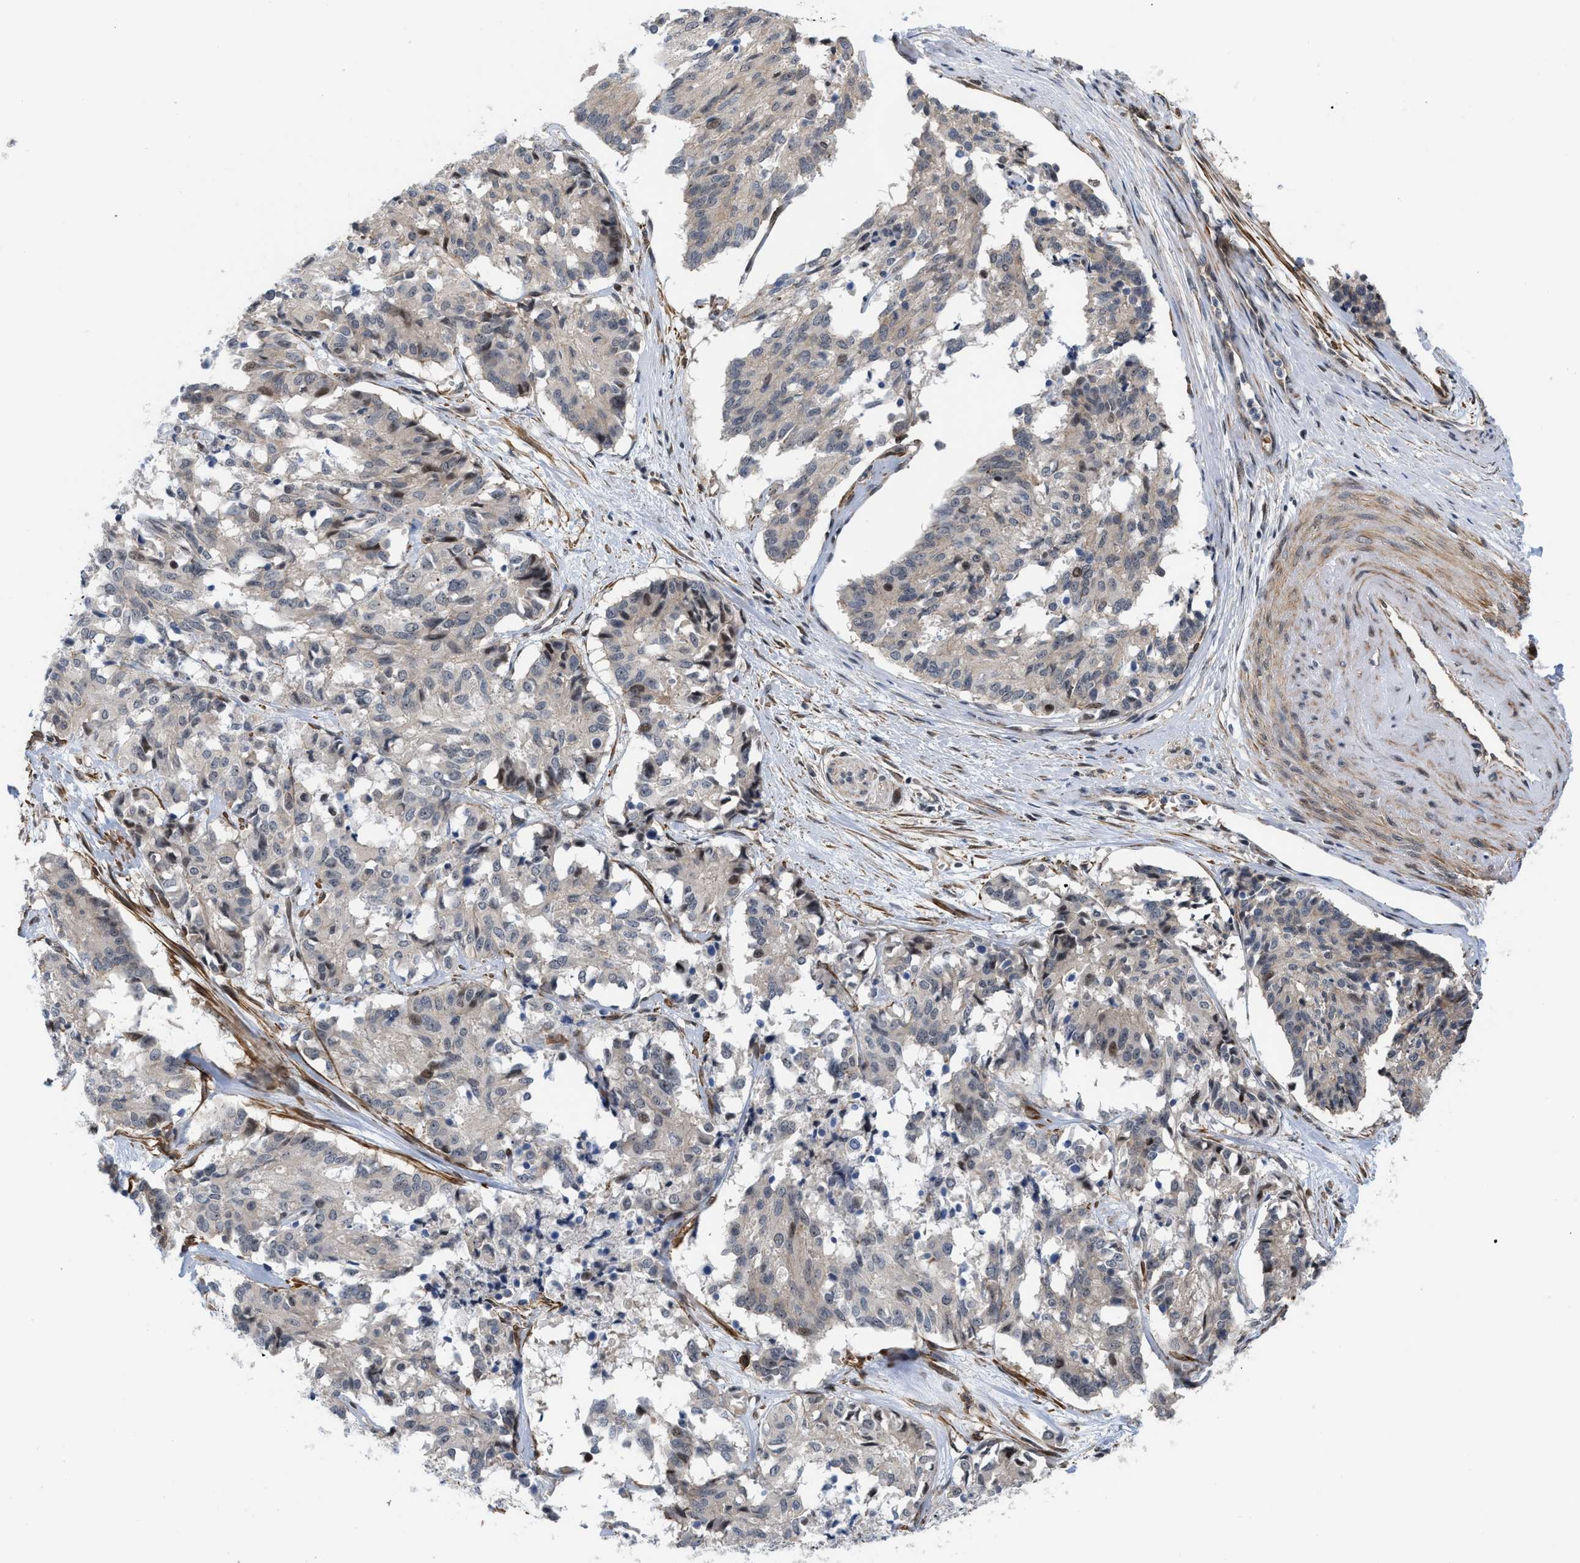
{"staining": {"intensity": "weak", "quantity": "<25%", "location": "nuclear"}, "tissue": "cervical cancer", "cell_type": "Tumor cells", "image_type": "cancer", "snomed": [{"axis": "morphology", "description": "Squamous cell carcinoma, NOS"}, {"axis": "topography", "description": "Cervix"}], "caption": "Tumor cells are negative for protein expression in human cervical squamous cell carcinoma. (Brightfield microscopy of DAB immunohistochemistry (IHC) at high magnification).", "gene": "GPRASP2", "patient": {"sex": "female", "age": 35}}